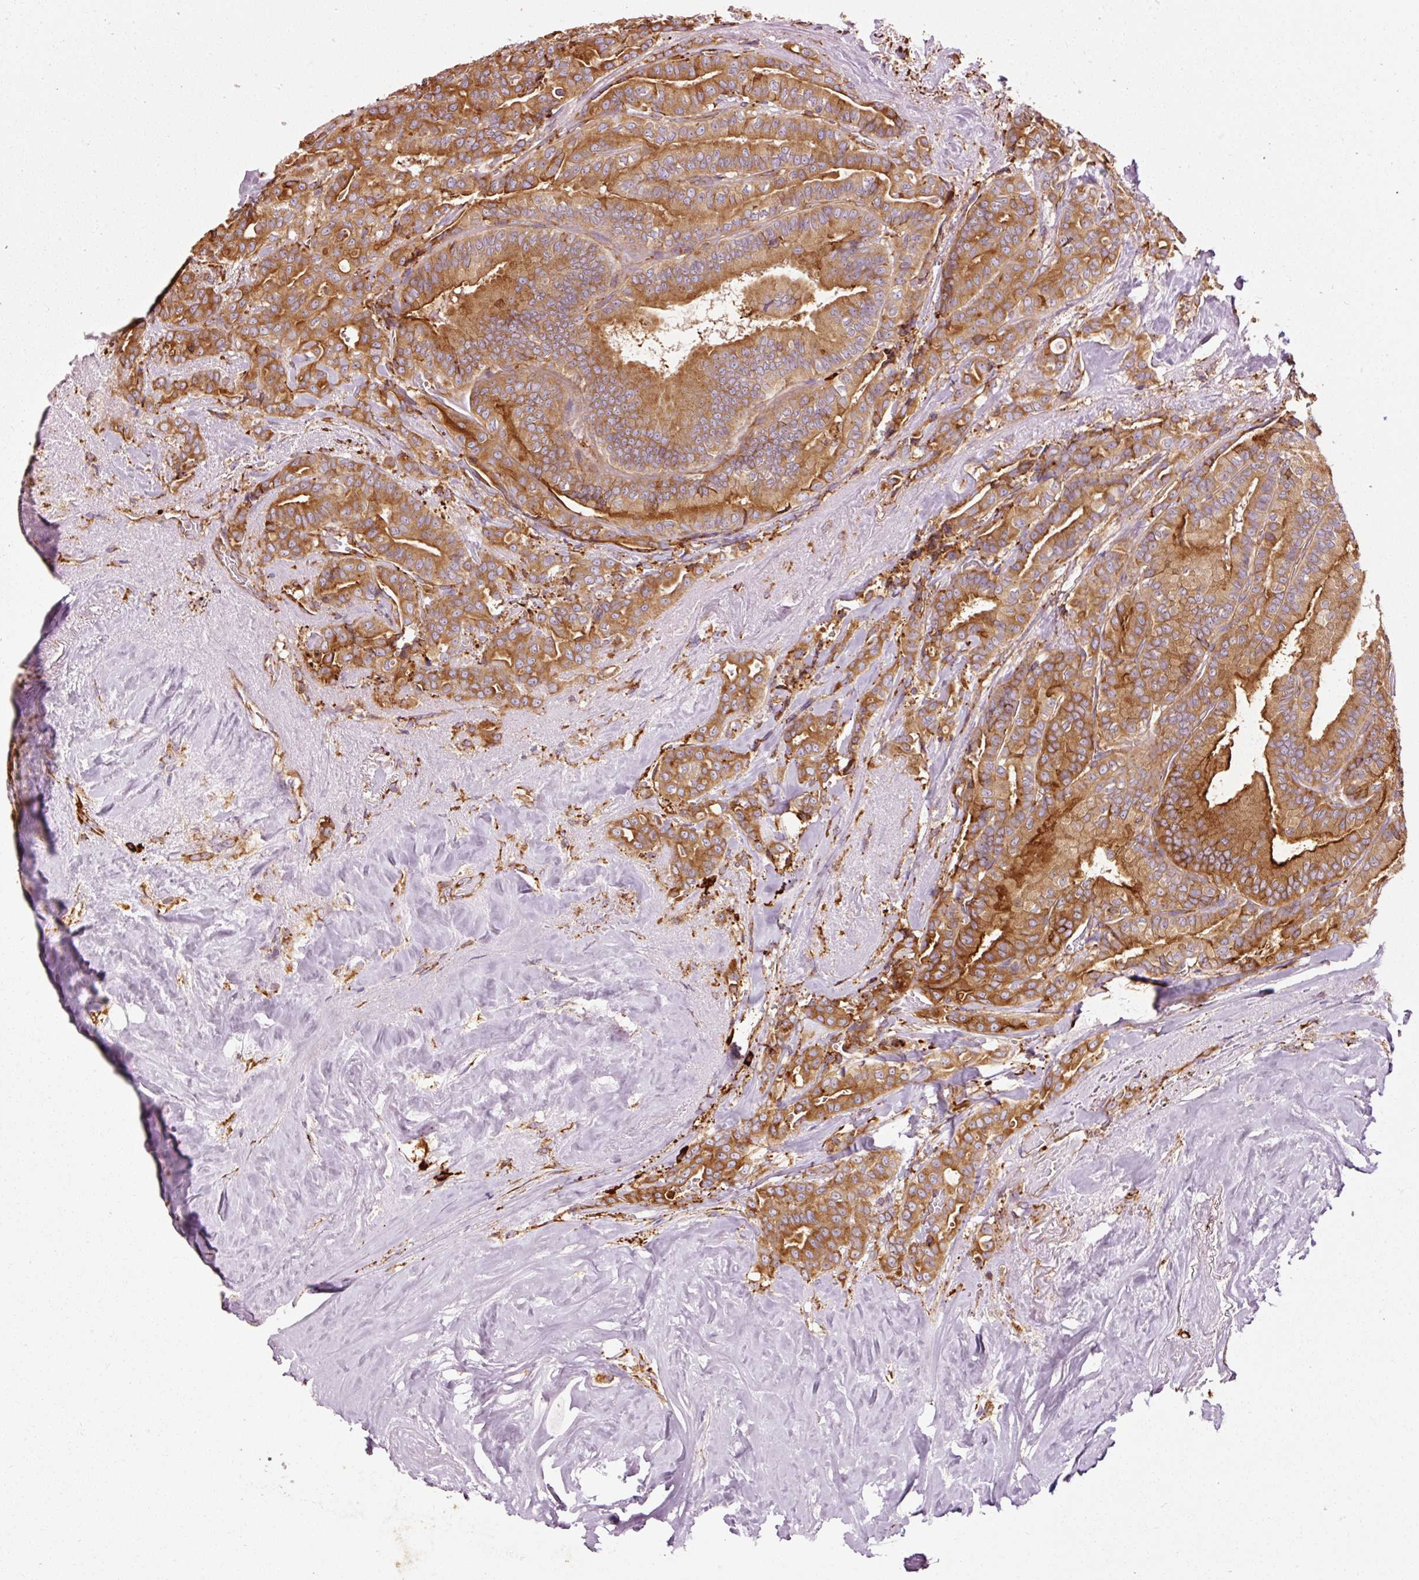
{"staining": {"intensity": "strong", "quantity": ">75%", "location": "cytoplasmic/membranous"}, "tissue": "thyroid cancer", "cell_type": "Tumor cells", "image_type": "cancer", "snomed": [{"axis": "morphology", "description": "Papillary adenocarcinoma, NOS"}, {"axis": "topography", "description": "Thyroid gland"}], "caption": "Tumor cells show high levels of strong cytoplasmic/membranous expression in about >75% of cells in human thyroid papillary adenocarcinoma.", "gene": "KLC1", "patient": {"sex": "male", "age": 61}}